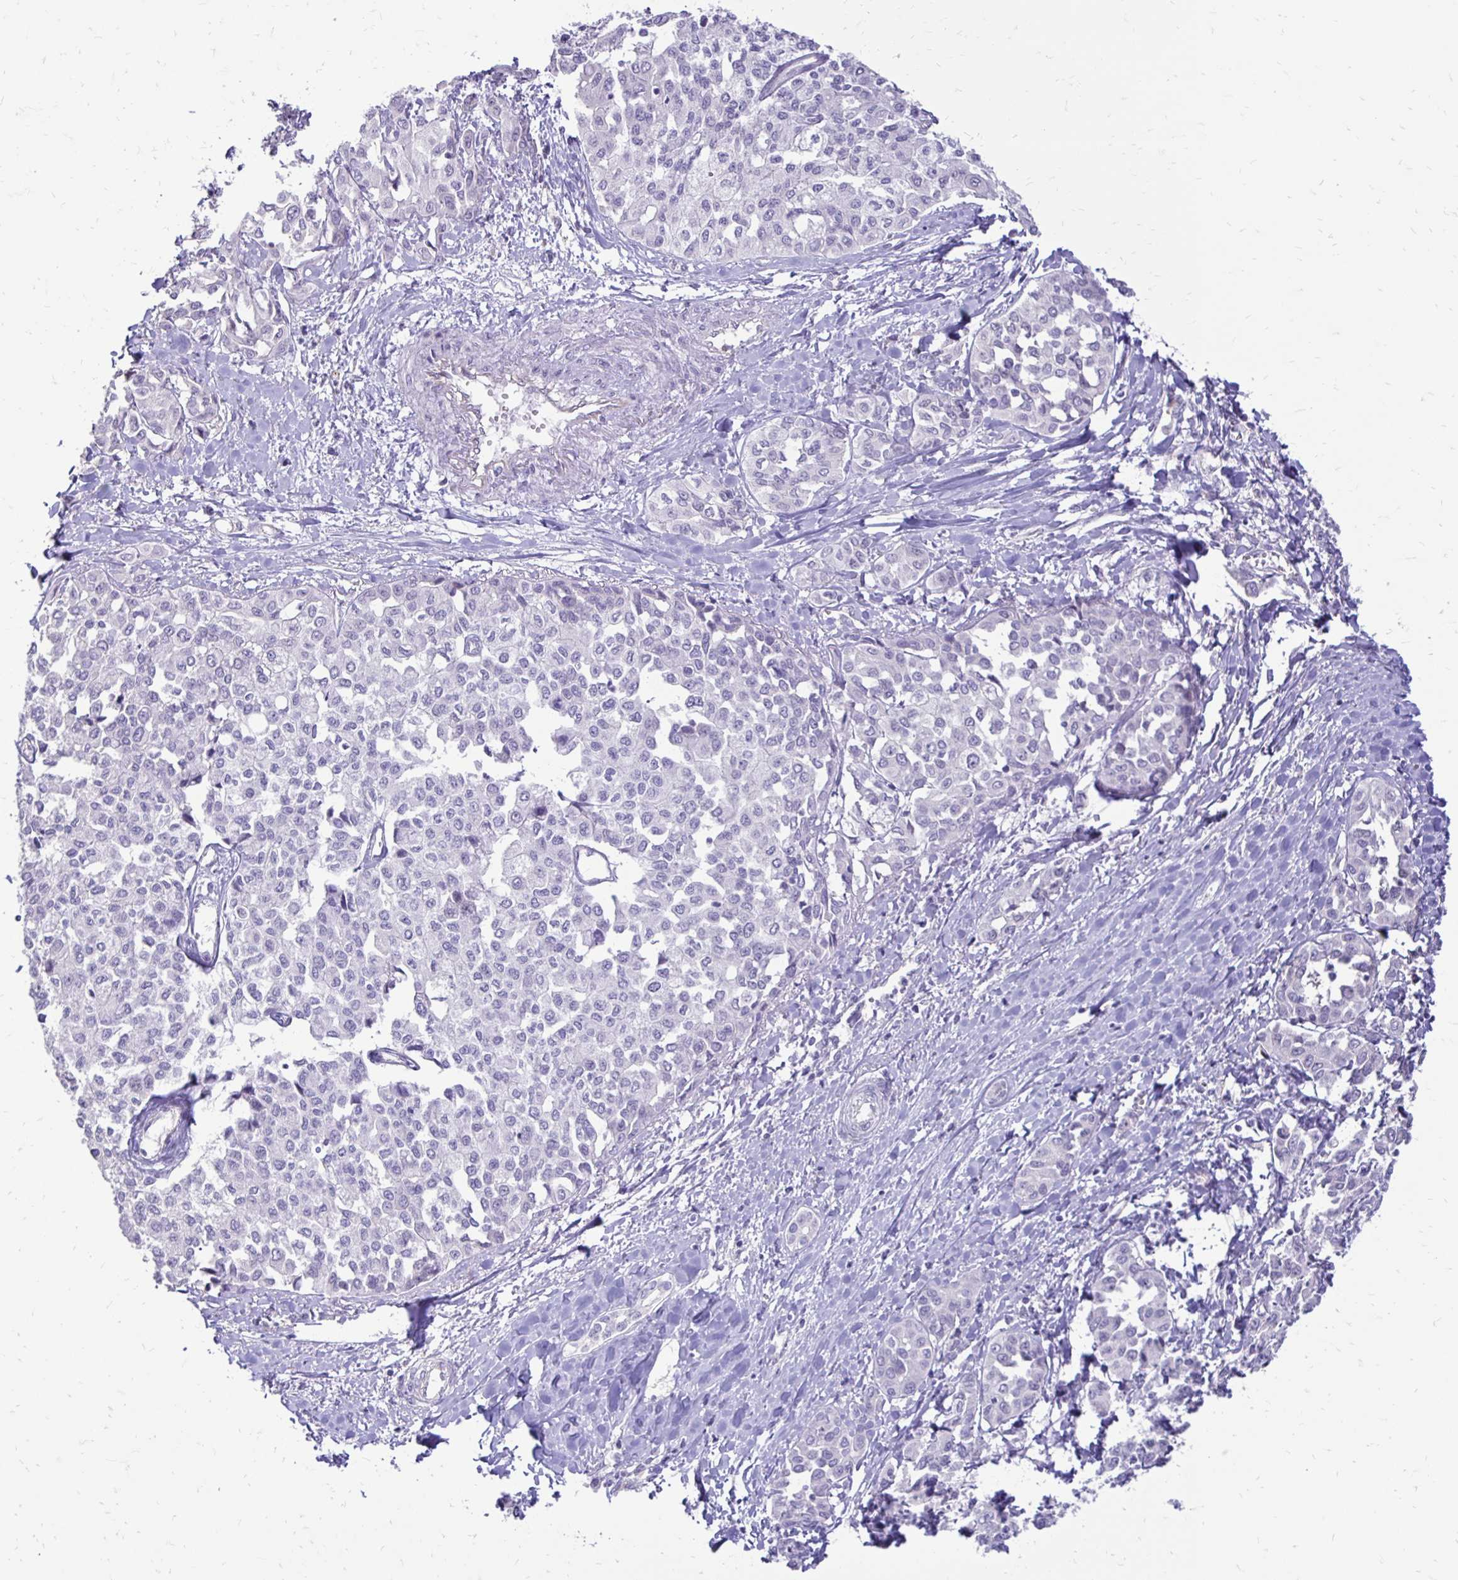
{"staining": {"intensity": "negative", "quantity": "none", "location": "none"}, "tissue": "liver cancer", "cell_type": "Tumor cells", "image_type": "cancer", "snomed": [{"axis": "morphology", "description": "Cholangiocarcinoma"}, {"axis": "topography", "description": "Liver"}], "caption": "Tumor cells are negative for protein expression in human liver cancer (cholangiocarcinoma). The staining is performed using DAB (3,3'-diaminobenzidine) brown chromogen with nuclei counter-stained in using hematoxylin.", "gene": "GAS2", "patient": {"sex": "female", "age": 77}}